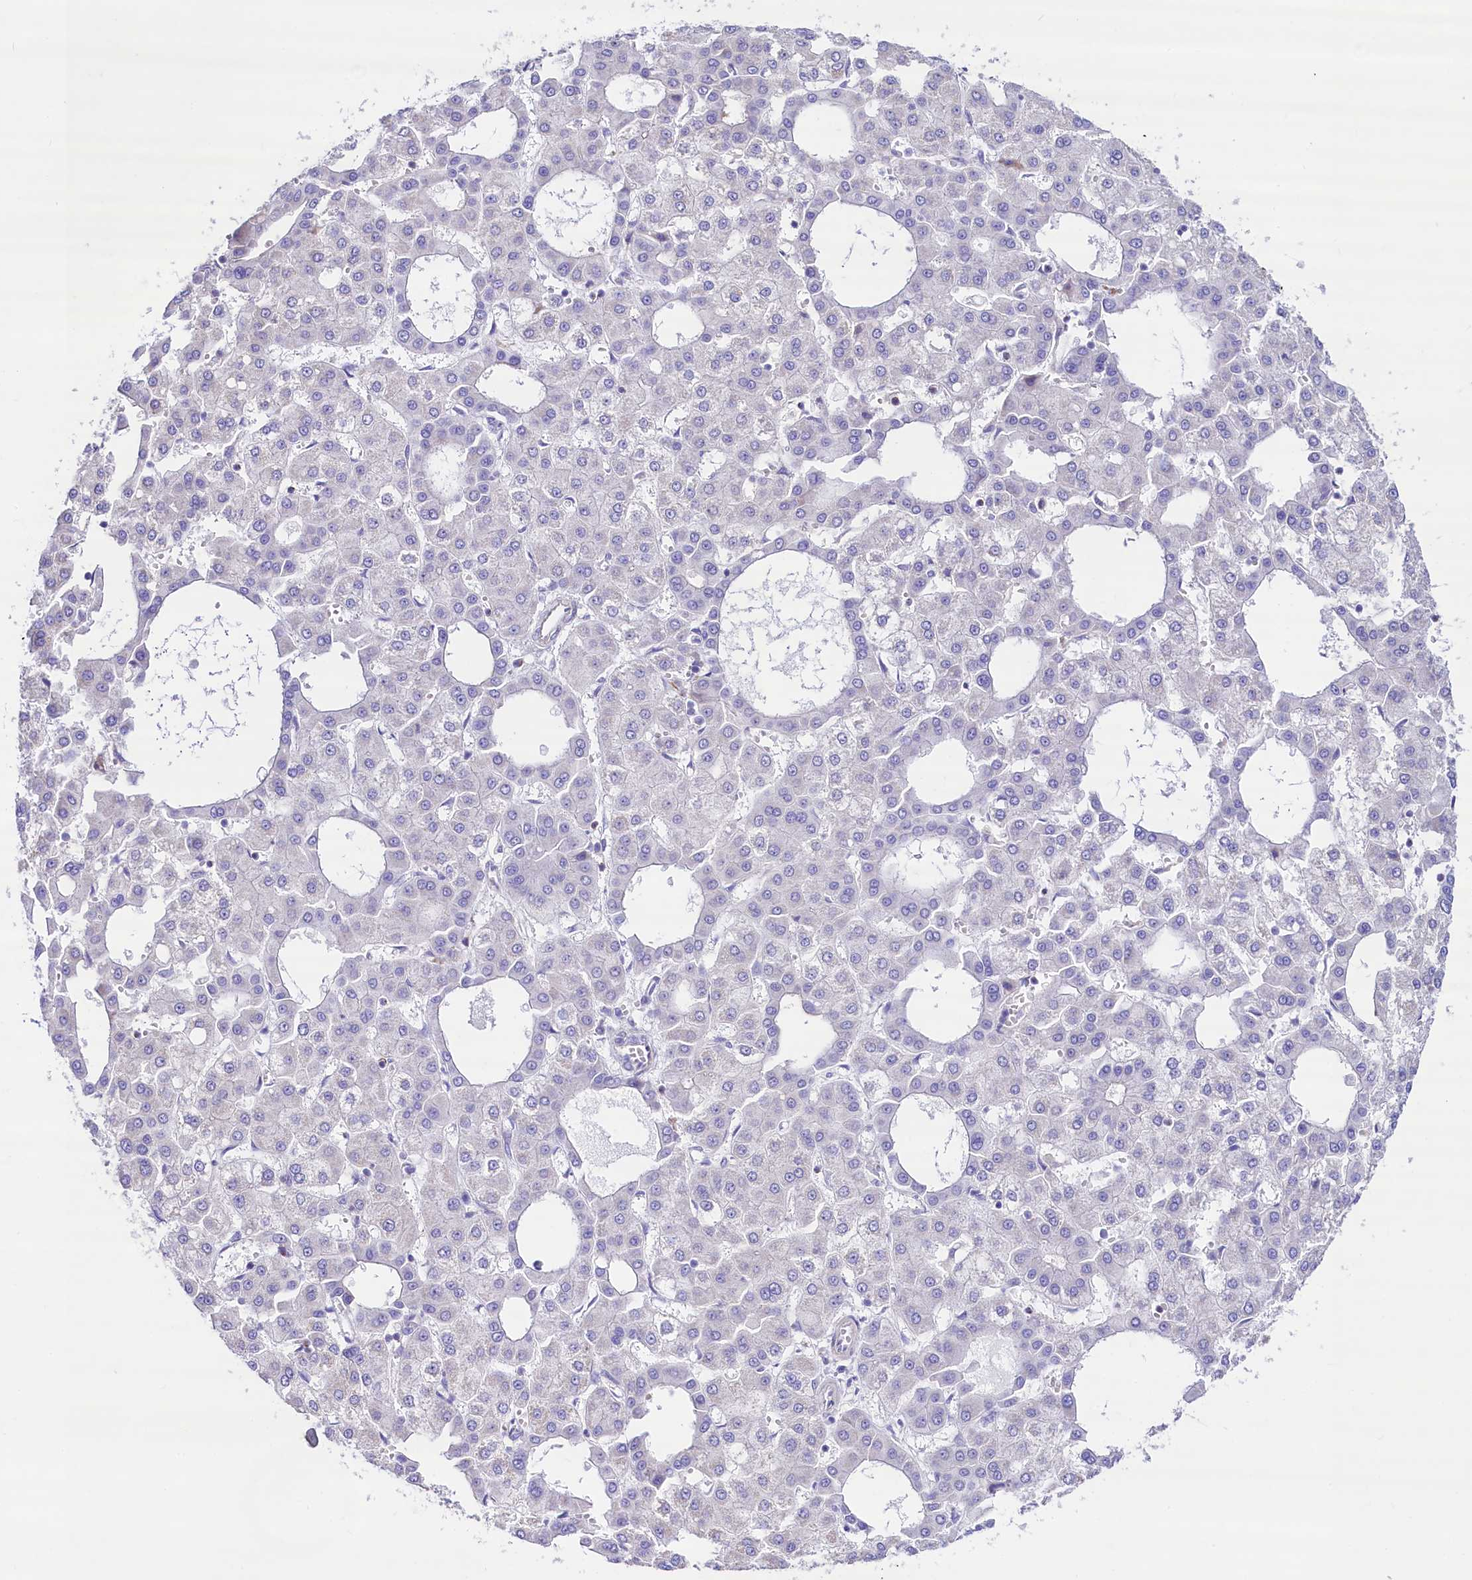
{"staining": {"intensity": "negative", "quantity": "none", "location": "none"}, "tissue": "liver cancer", "cell_type": "Tumor cells", "image_type": "cancer", "snomed": [{"axis": "morphology", "description": "Carcinoma, Hepatocellular, NOS"}, {"axis": "topography", "description": "Liver"}], "caption": "Liver hepatocellular carcinoma was stained to show a protein in brown. There is no significant staining in tumor cells.", "gene": "RBP3", "patient": {"sex": "male", "age": 47}}